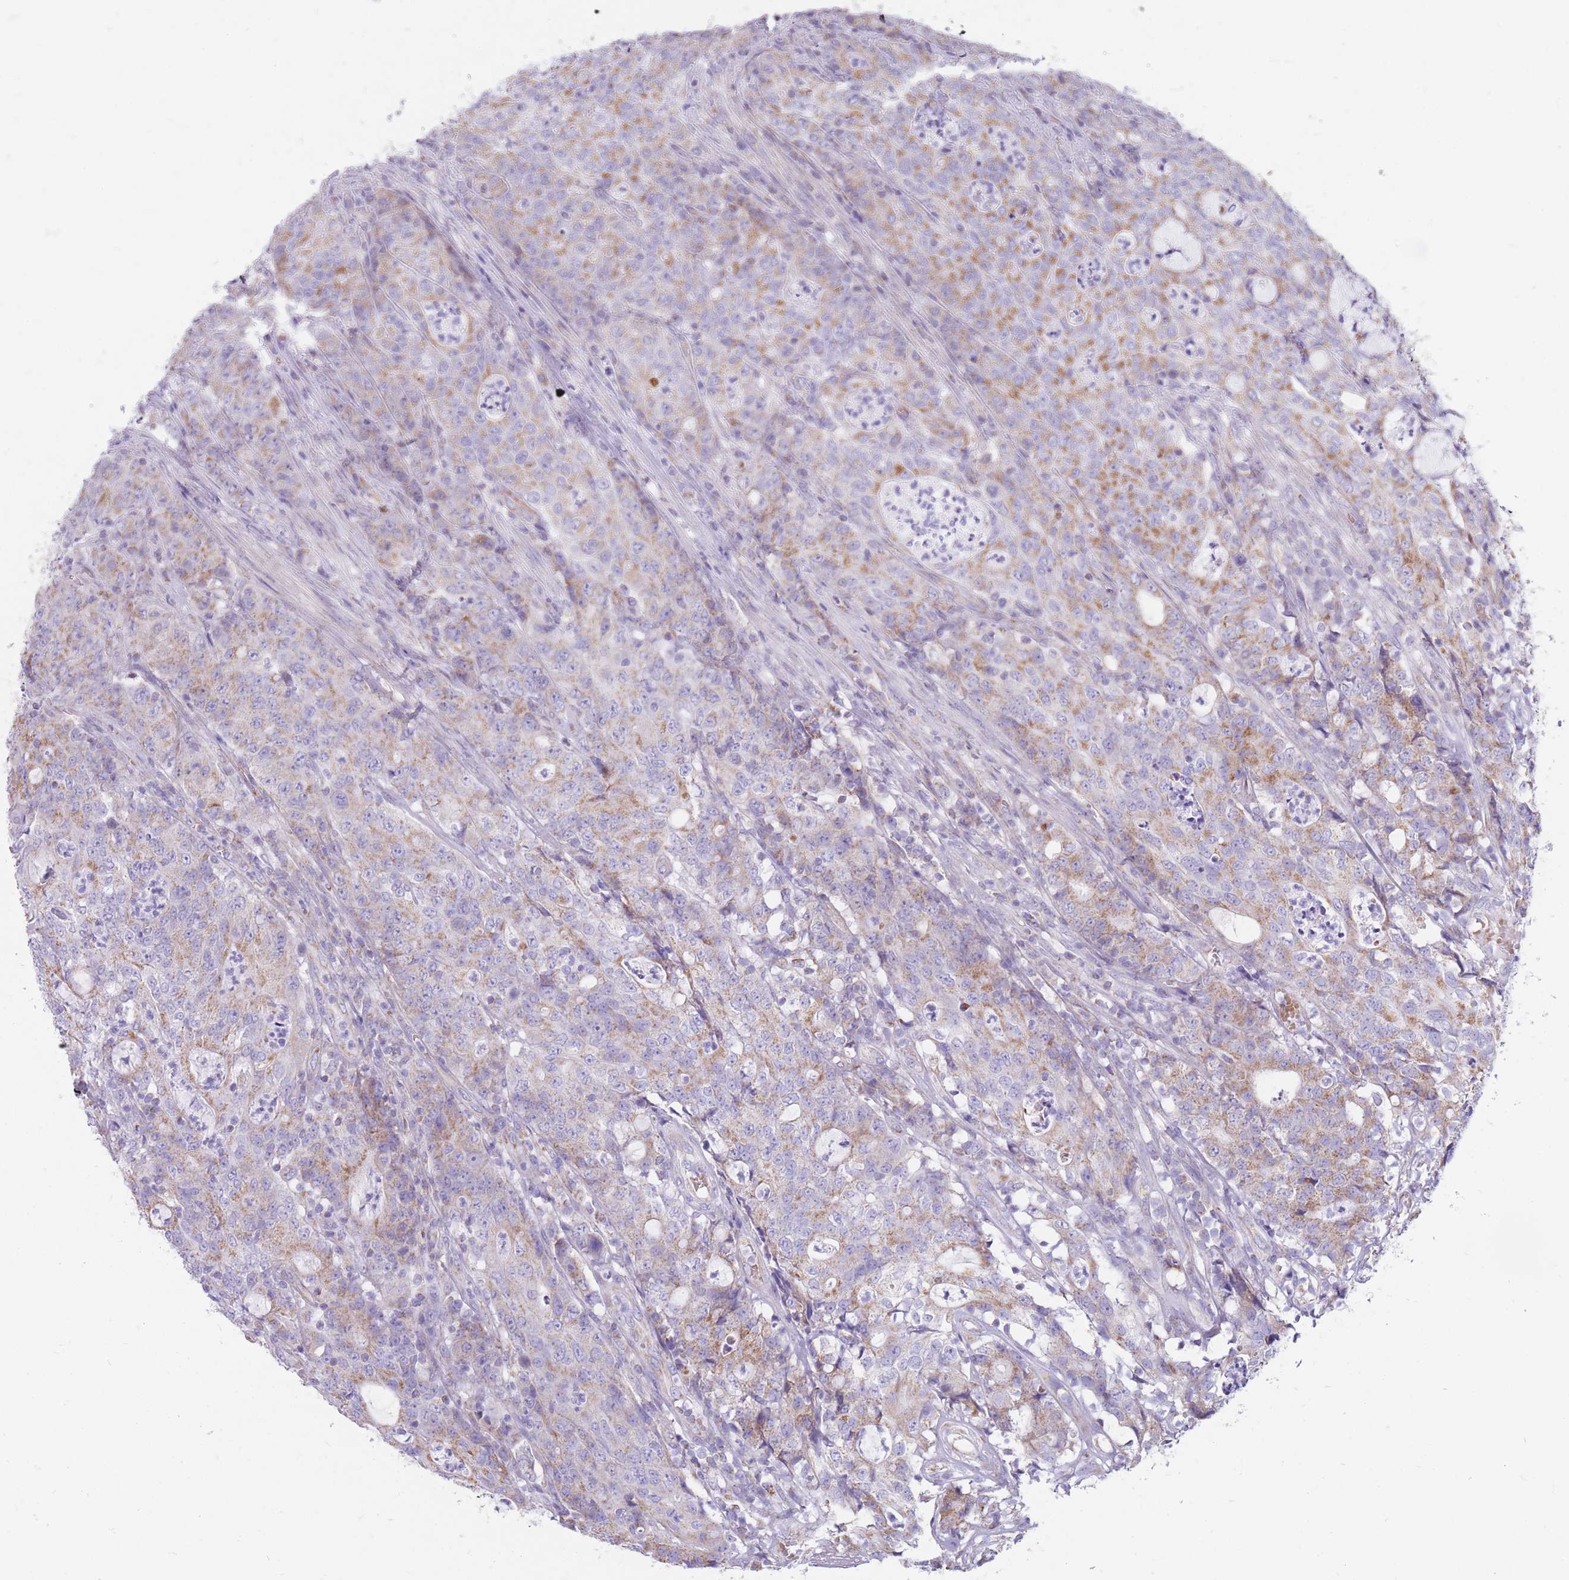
{"staining": {"intensity": "moderate", "quantity": "25%-75%", "location": "cytoplasmic/membranous"}, "tissue": "colorectal cancer", "cell_type": "Tumor cells", "image_type": "cancer", "snomed": [{"axis": "morphology", "description": "Adenocarcinoma, NOS"}, {"axis": "topography", "description": "Colon"}], "caption": "IHC micrograph of adenocarcinoma (colorectal) stained for a protein (brown), which exhibits medium levels of moderate cytoplasmic/membranous staining in about 25%-75% of tumor cells.", "gene": "PCSK1", "patient": {"sex": "male", "age": 83}}